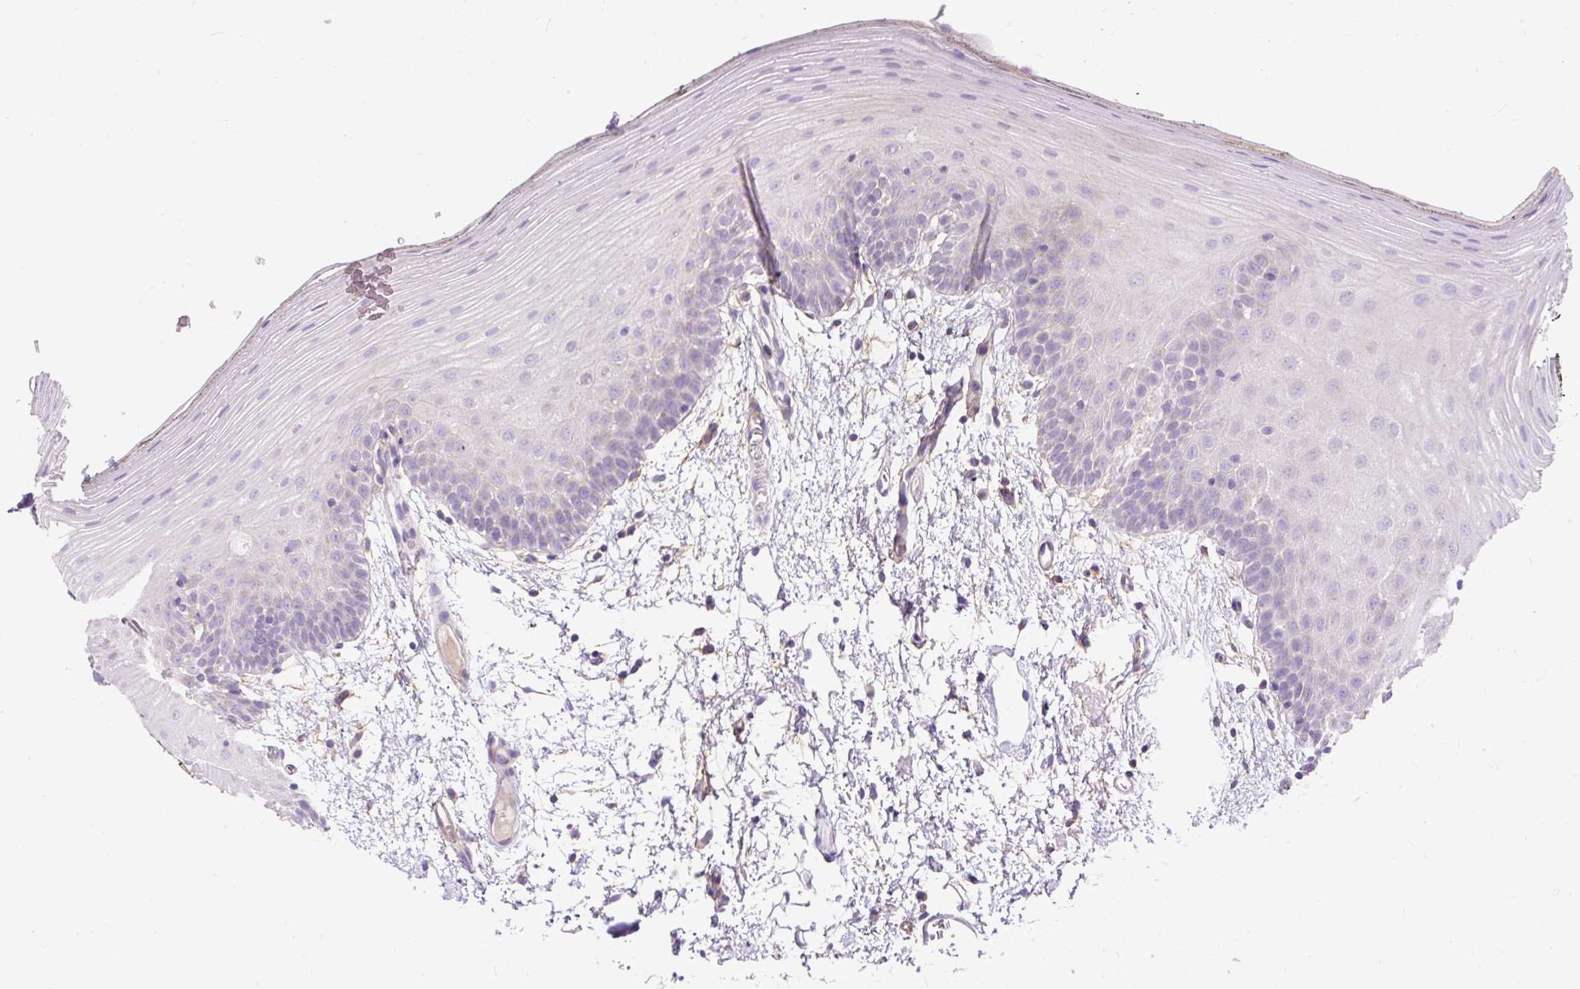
{"staining": {"intensity": "negative", "quantity": "none", "location": "none"}, "tissue": "oral mucosa", "cell_type": "Squamous epithelial cells", "image_type": "normal", "snomed": [{"axis": "morphology", "description": "Normal tissue, NOS"}, {"axis": "morphology", "description": "Squamous cell carcinoma, NOS"}, {"axis": "topography", "description": "Oral tissue"}, {"axis": "topography", "description": "Head-Neck"}], "caption": "Human oral mucosa stained for a protein using immunohistochemistry (IHC) reveals no positivity in squamous epithelial cells.", "gene": "SUSD5", "patient": {"sex": "female", "age": 81}}